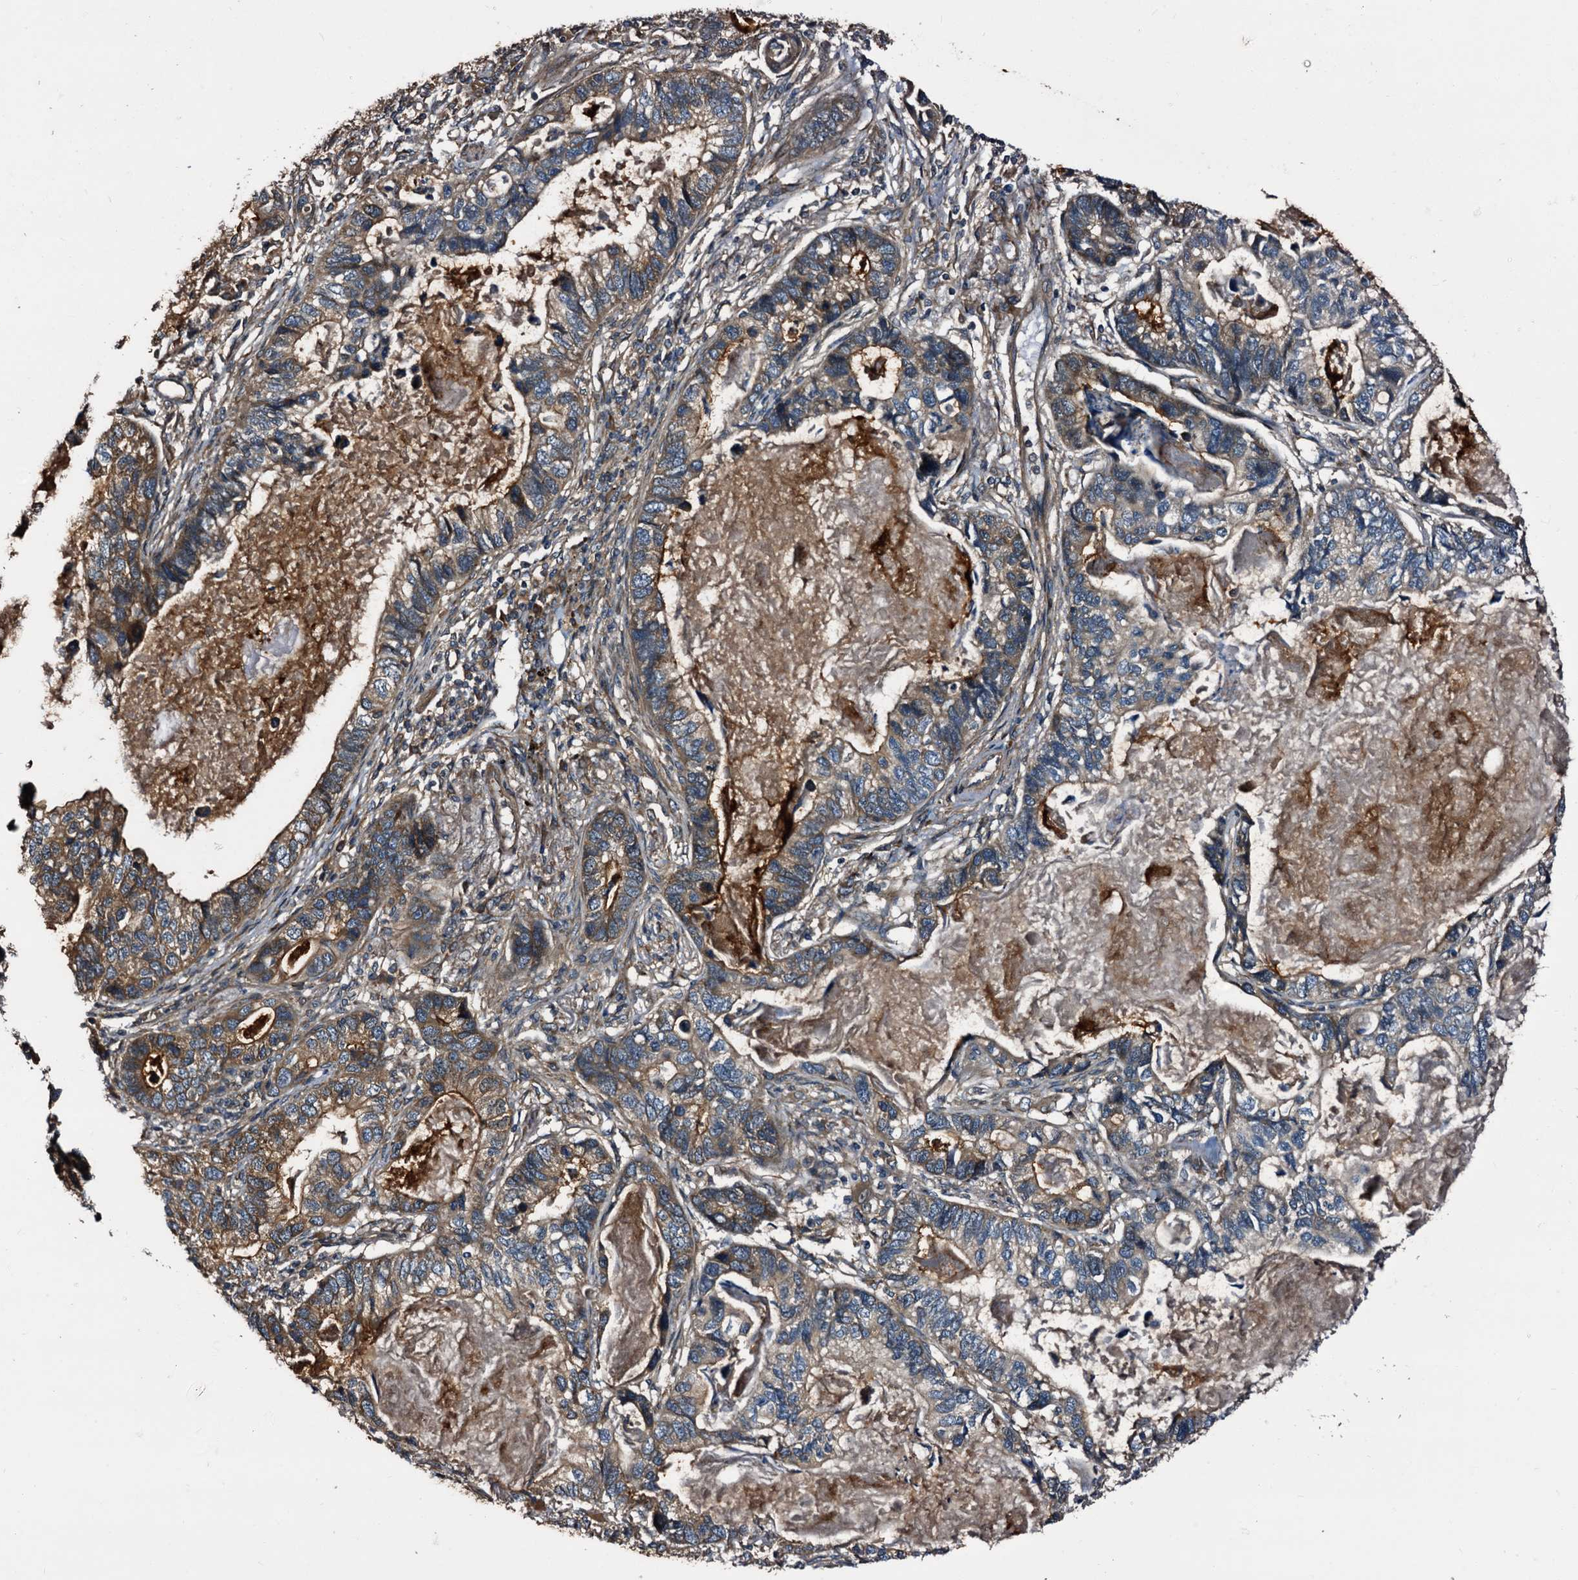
{"staining": {"intensity": "moderate", "quantity": "<25%", "location": "cytoplasmic/membranous"}, "tissue": "lung cancer", "cell_type": "Tumor cells", "image_type": "cancer", "snomed": [{"axis": "morphology", "description": "Adenocarcinoma, NOS"}, {"axis": "topography", "description": "Lung"}], "caption": "Adenocarcinoma (lung) stained for a protein exhibits moderate cytoplasmic/membranous positivity in tumor cells.", "gene": "PEX5", "patient": {"sex": "male", "age": 67}}